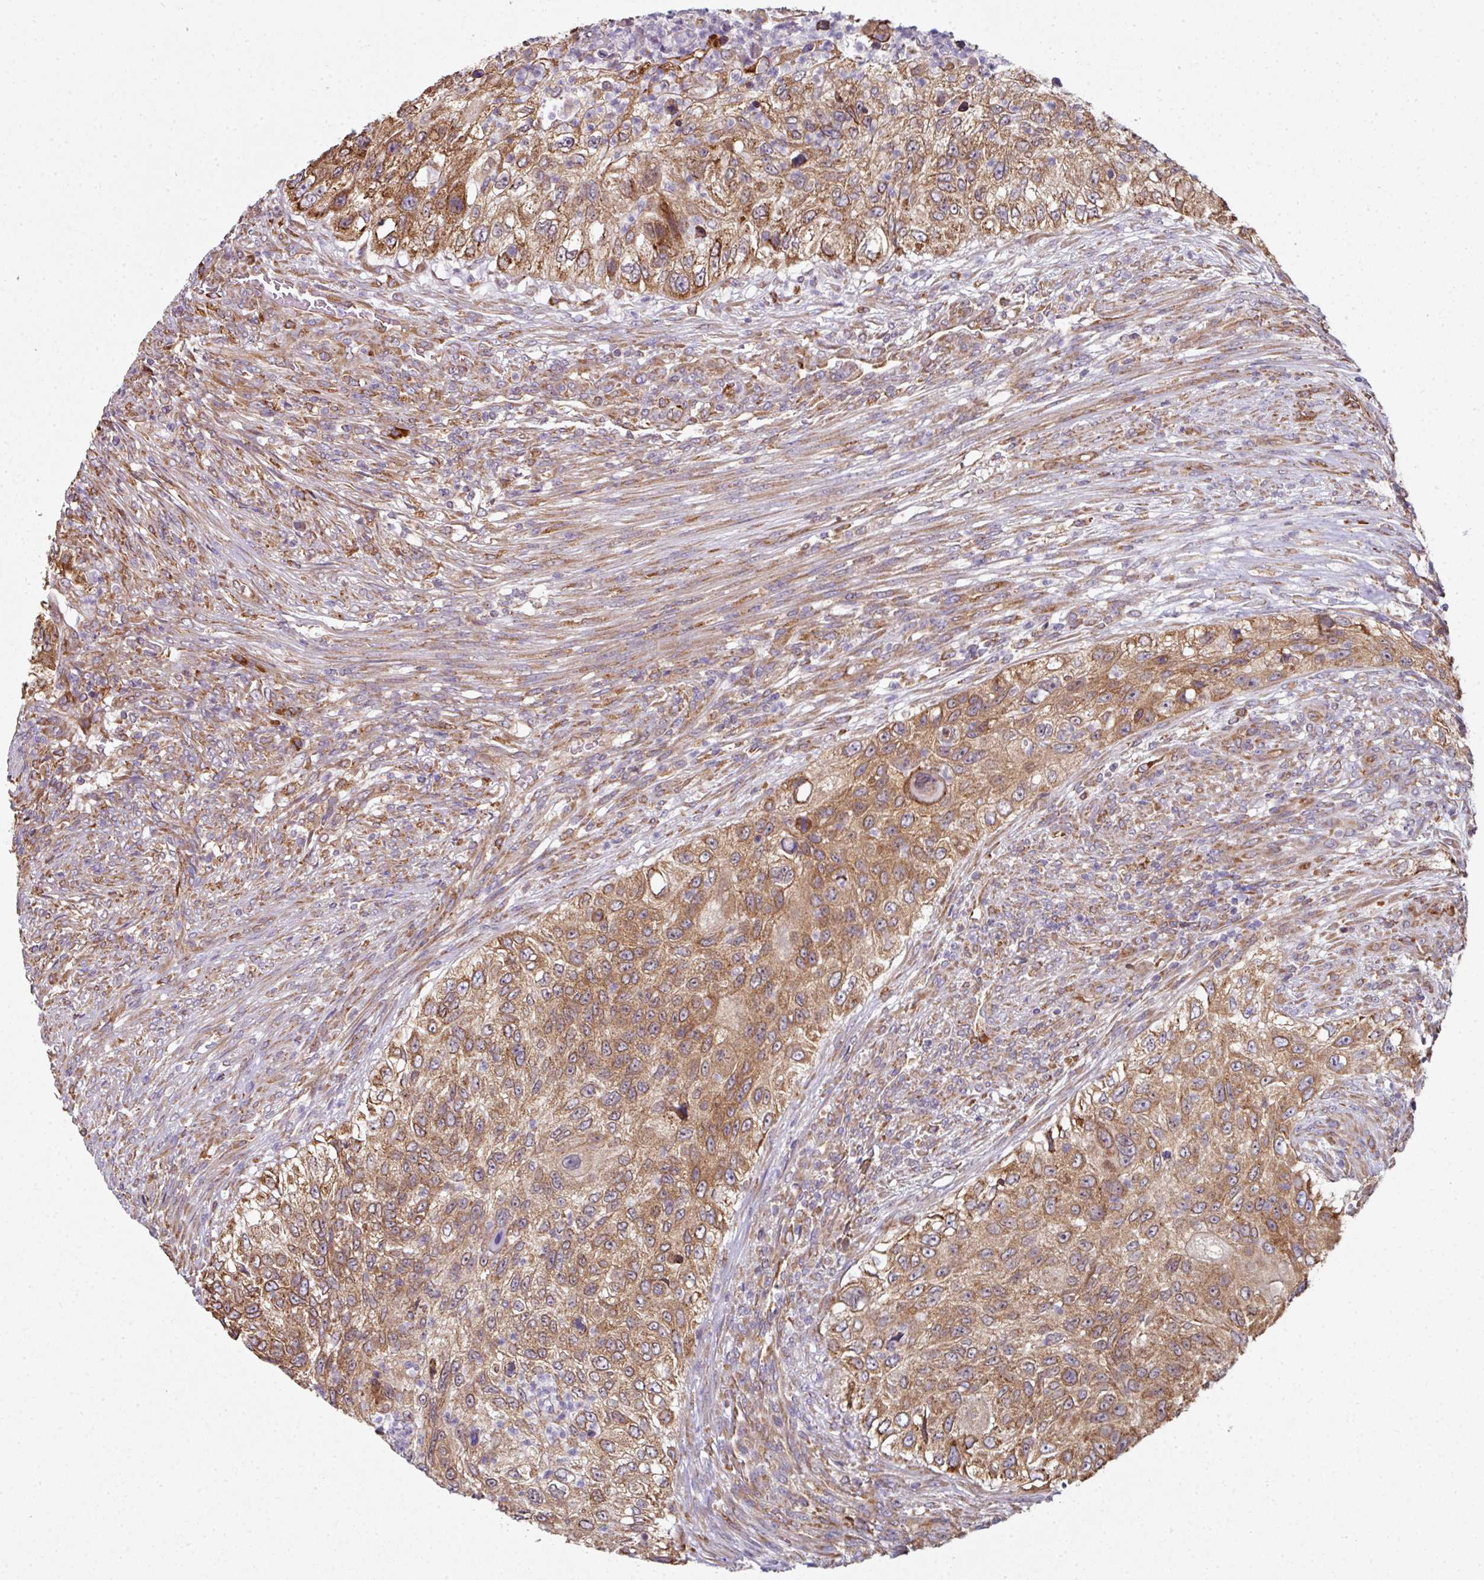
{"staining": {"intensity": "moderate", "quantity": ">75%", "location": "cytoplasmic/membranous"}, "tissue": "urothelial cancer", "cell_type": "Tumor cells", "image_type": "cancer", "snomed": [{"axis": "morphology", "description": "Urothelial carcinoma, High grade"}, {"axis": "topography", "description": "Urinary bladder"}], "caption": "Protein staining of urothelial cancer tissue displays moderate cytoplasmic/membranous staining in approximately >75% of tumor cells.", "gene": "FAT4", "patient": {"sex": "female", "age": 60}}